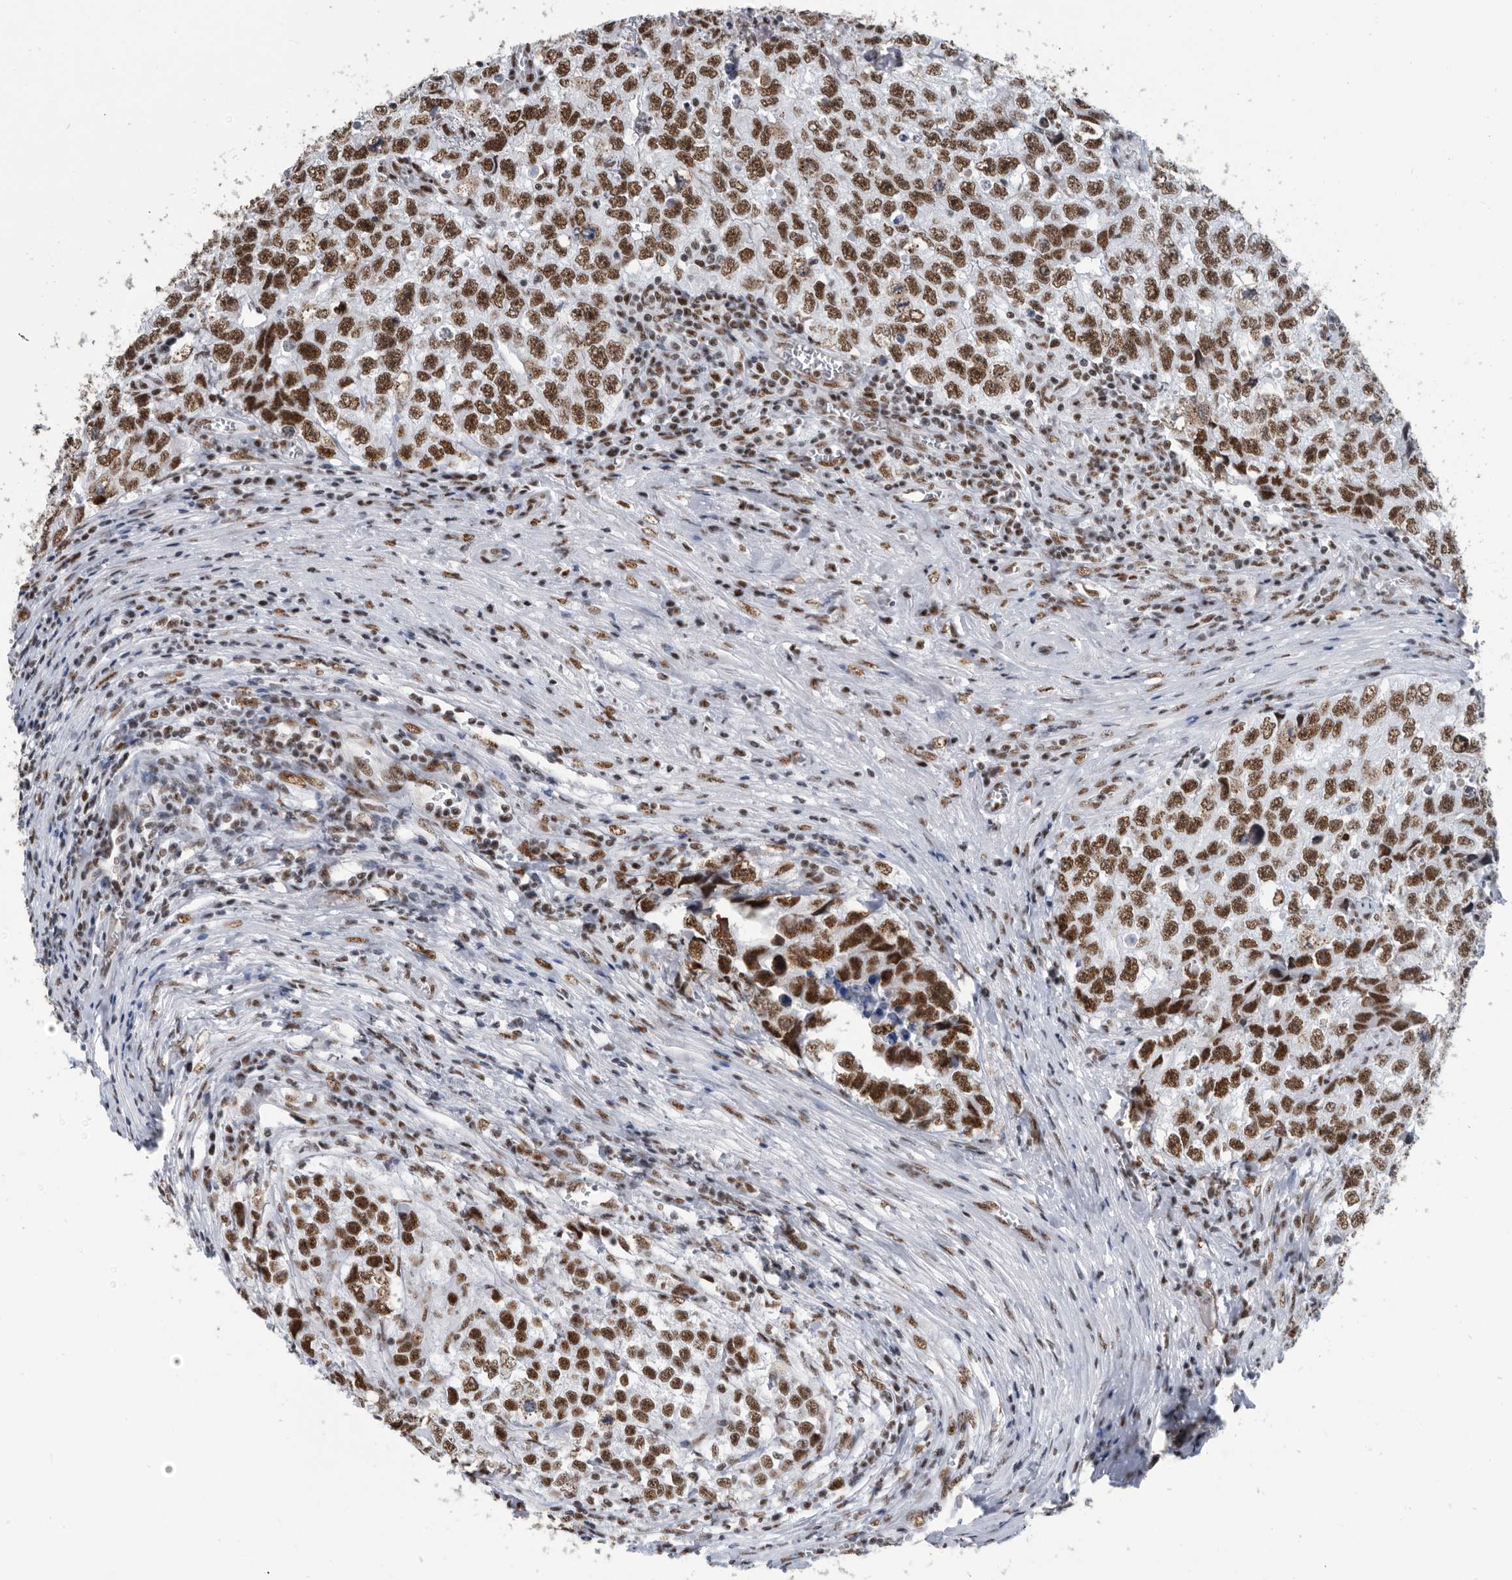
{"staining": {"intensity": "strong", "quantity": ">75%", "location": "nuclear"}, "tissue": "testis cancer", "cell_type": "Tumor cells", "image_type": "cancer", "snomed": [{"axis": "morphology", "description": "Seminoma, NOS"}, {"axis": "morphology", "description": "Carcinoma, Embryonal, NOS"}, {"axis": "topography", "description": "Testis"}], "caption": "Immunohistochemical staining of testis cancer (embryonal carcinoma) shows strong nuclear protein expression in about >75% of tumor cells. Using DAB (3,3'-diaminobenzidine) (brown) and hematoxylin (blue) stains, captured at high magnification using brightfield microscopy.", "gene": "SF3A1", "patient": {"sex": "male", "age": 43}}